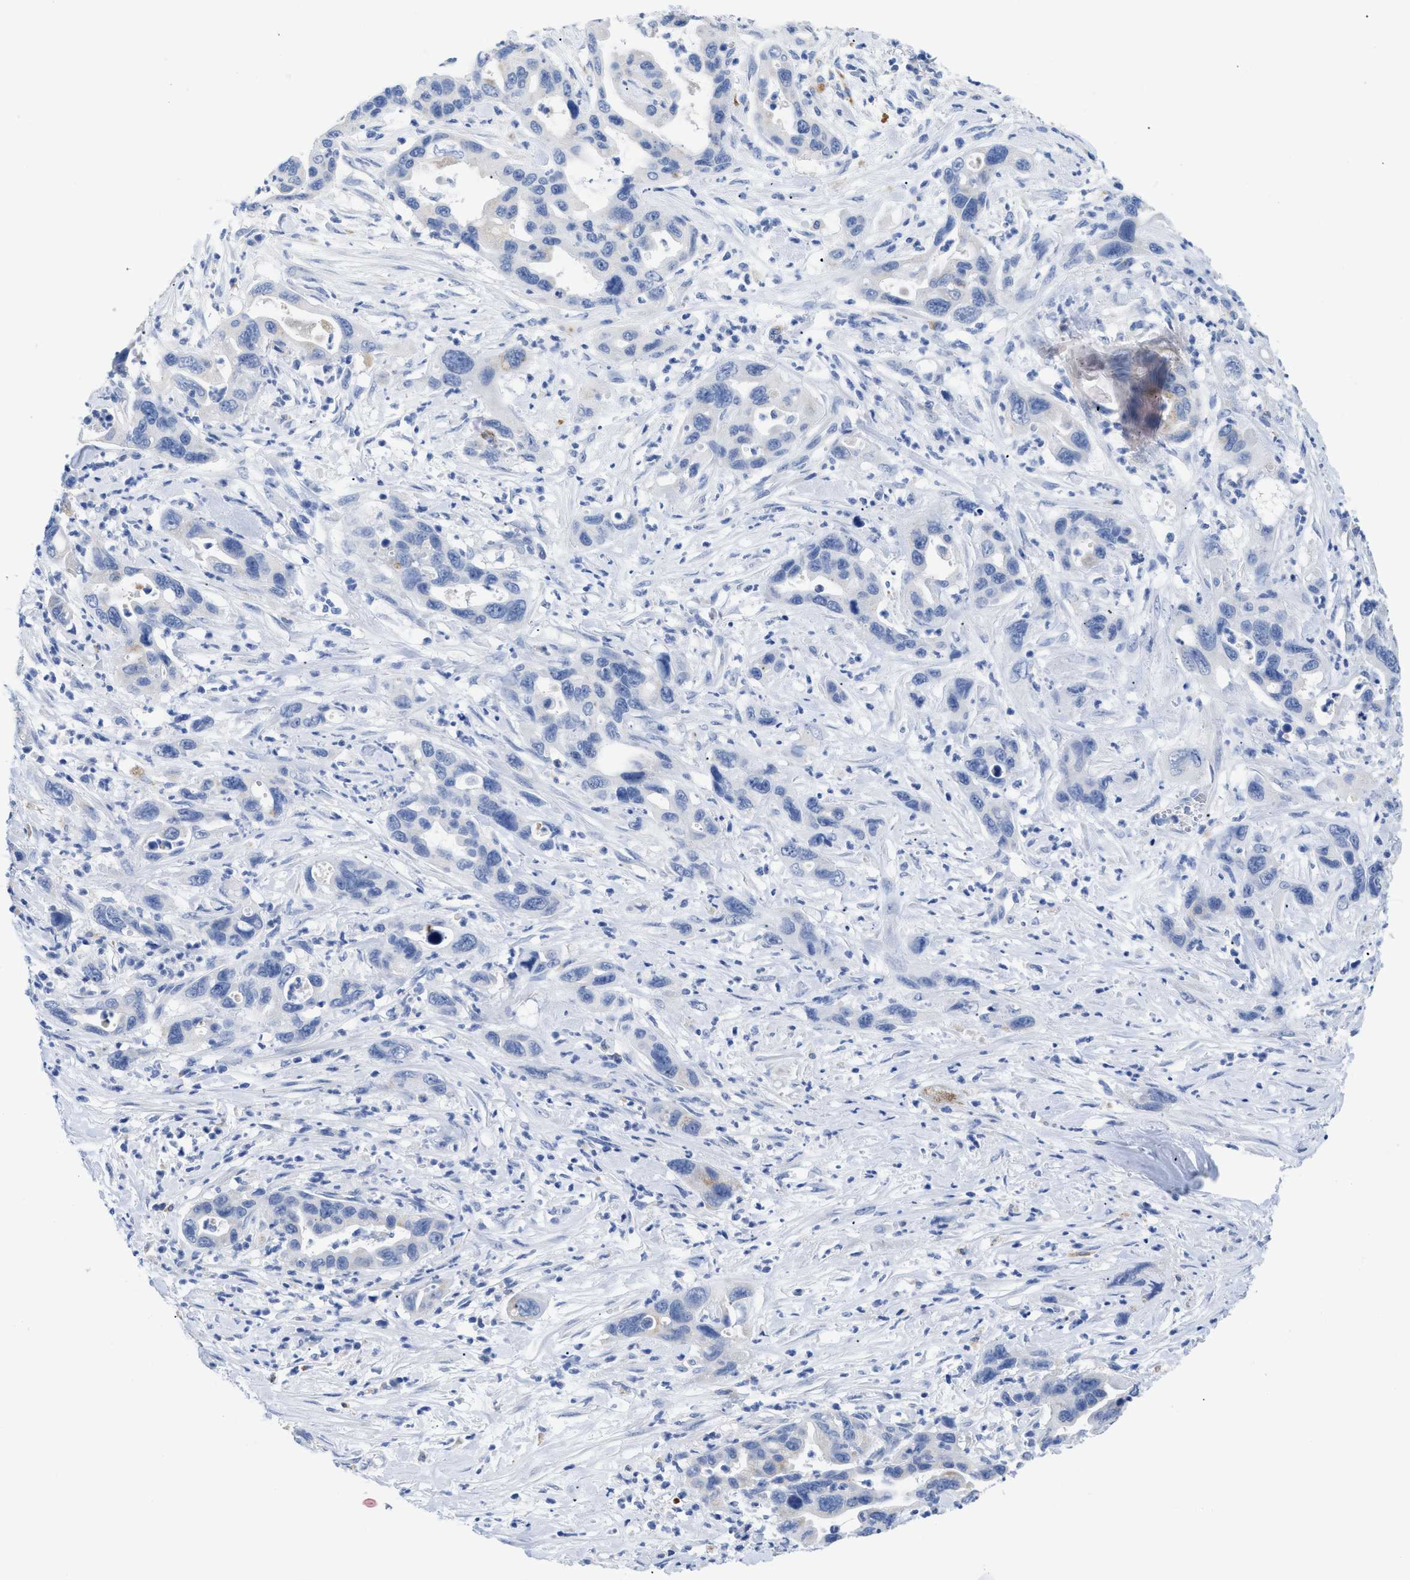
{"staining": {"intensity": "negative", "quantity": "none", "location": "none"}, "tissue": "pancreatic cancer", "cell_type": "Tumor cells", "image_type": "cancer", "snomed": [{"axis": "morphology", "description": "Adenocarcinoma, NOS"}, {"axis": "topography", "description": "Pancreas"}], "caption": "Human pancreatic cancer stained for a protein using IHC displays no expression in tumor cells.", "gene": "APOBEC2", "patient": {"sex": "female", "age": 70}}